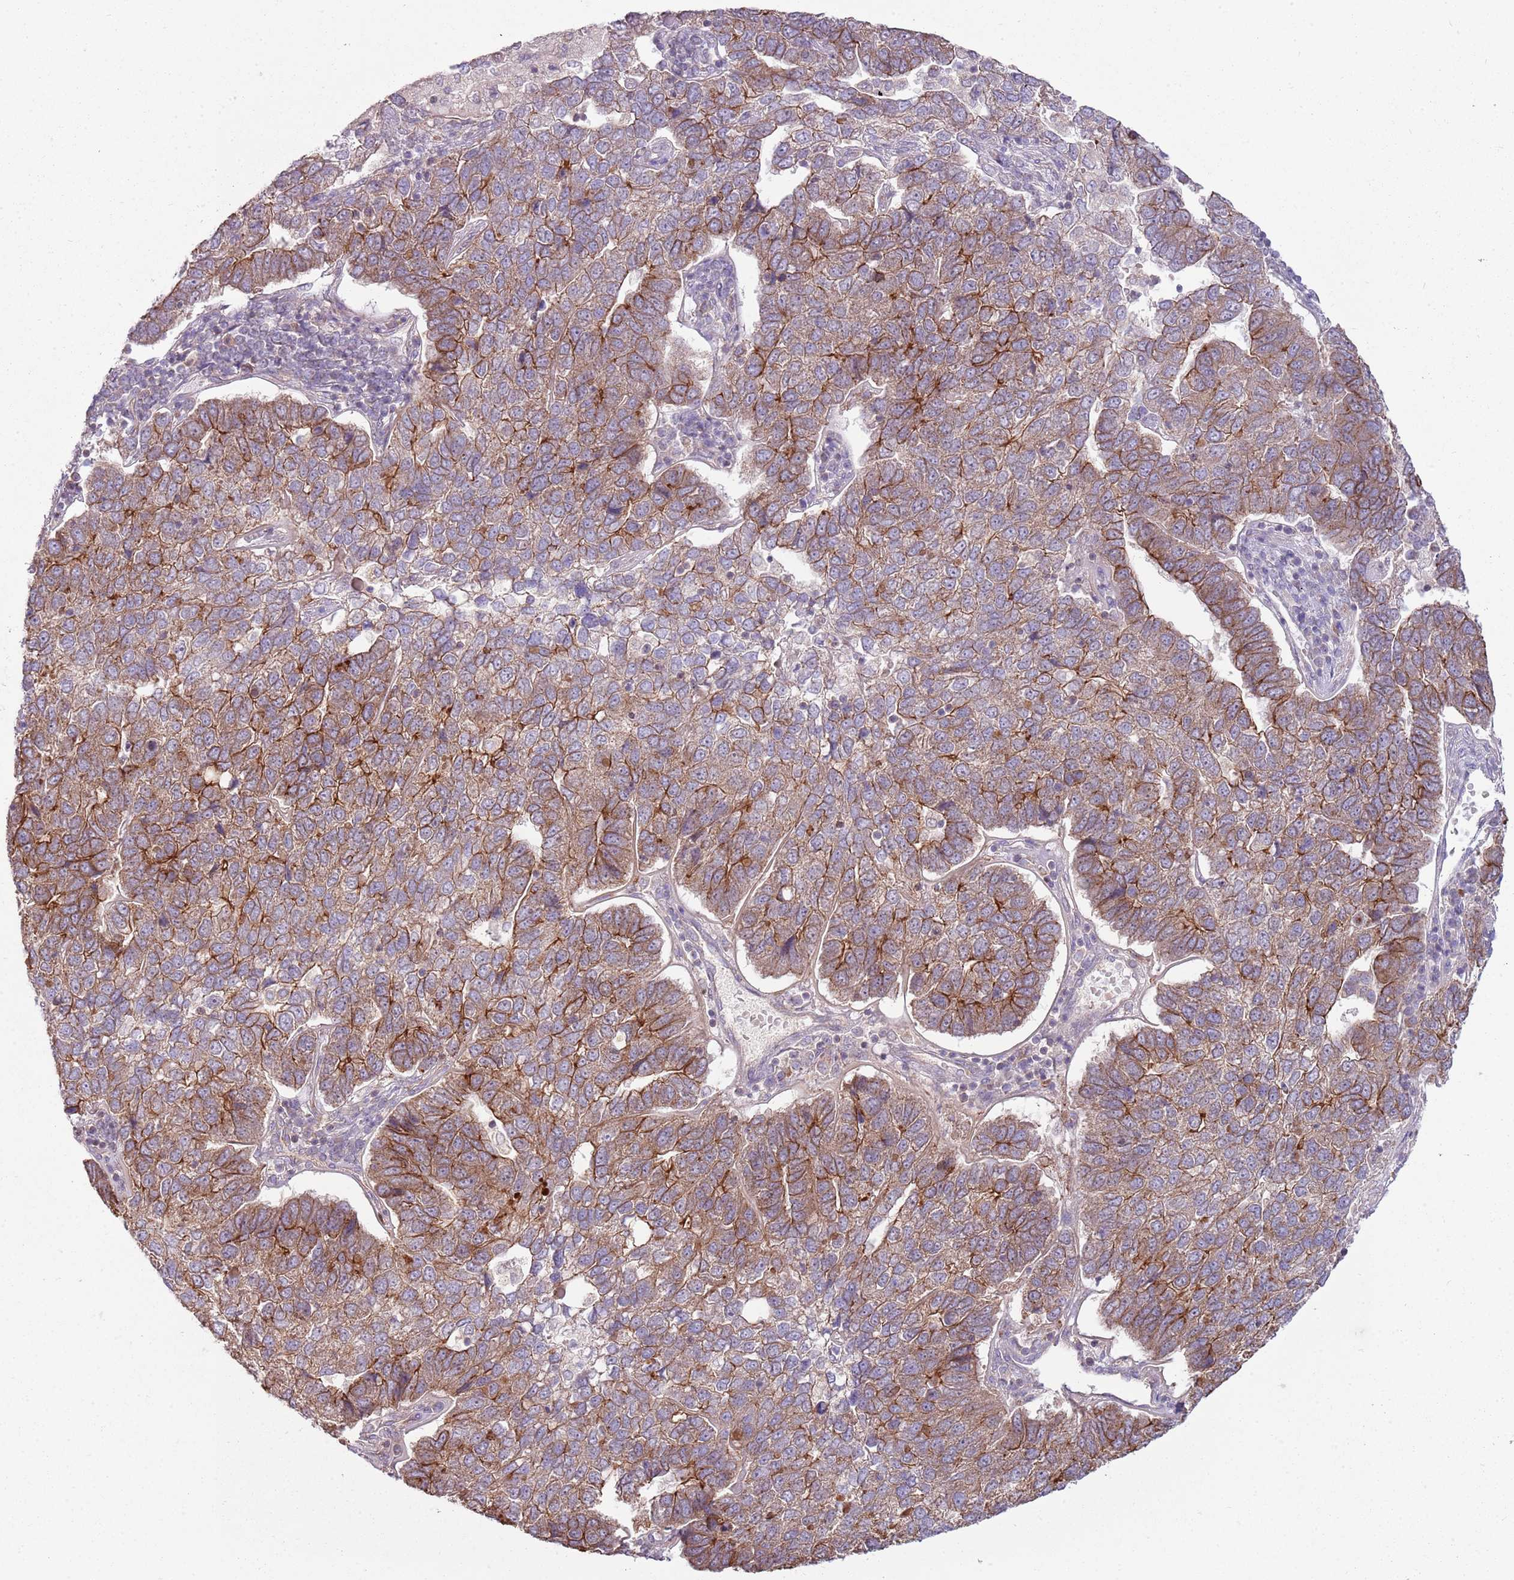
{"staining": {"intensity": "moderate", "quantity": ">75%", "location": "cytoplasmic/membranous"}, "tissue": "pancreatic cancer", "cell_type": "Tumor cells", "image_type": "cancer", "snomed": [{"axis": "morphology", "description": "Adenocarcinoma, NOS"}, {"axis": "topography", "description": "Pancreas"}], "caption": "Pancreatic adenocarcinoma stained with a brown dye reveals moderate cytoplasmic/membranous positive expression in about >75% of tumor cells.", "gene": "SPATA31D1", "patient": {"sex": "female", "age": 61}}